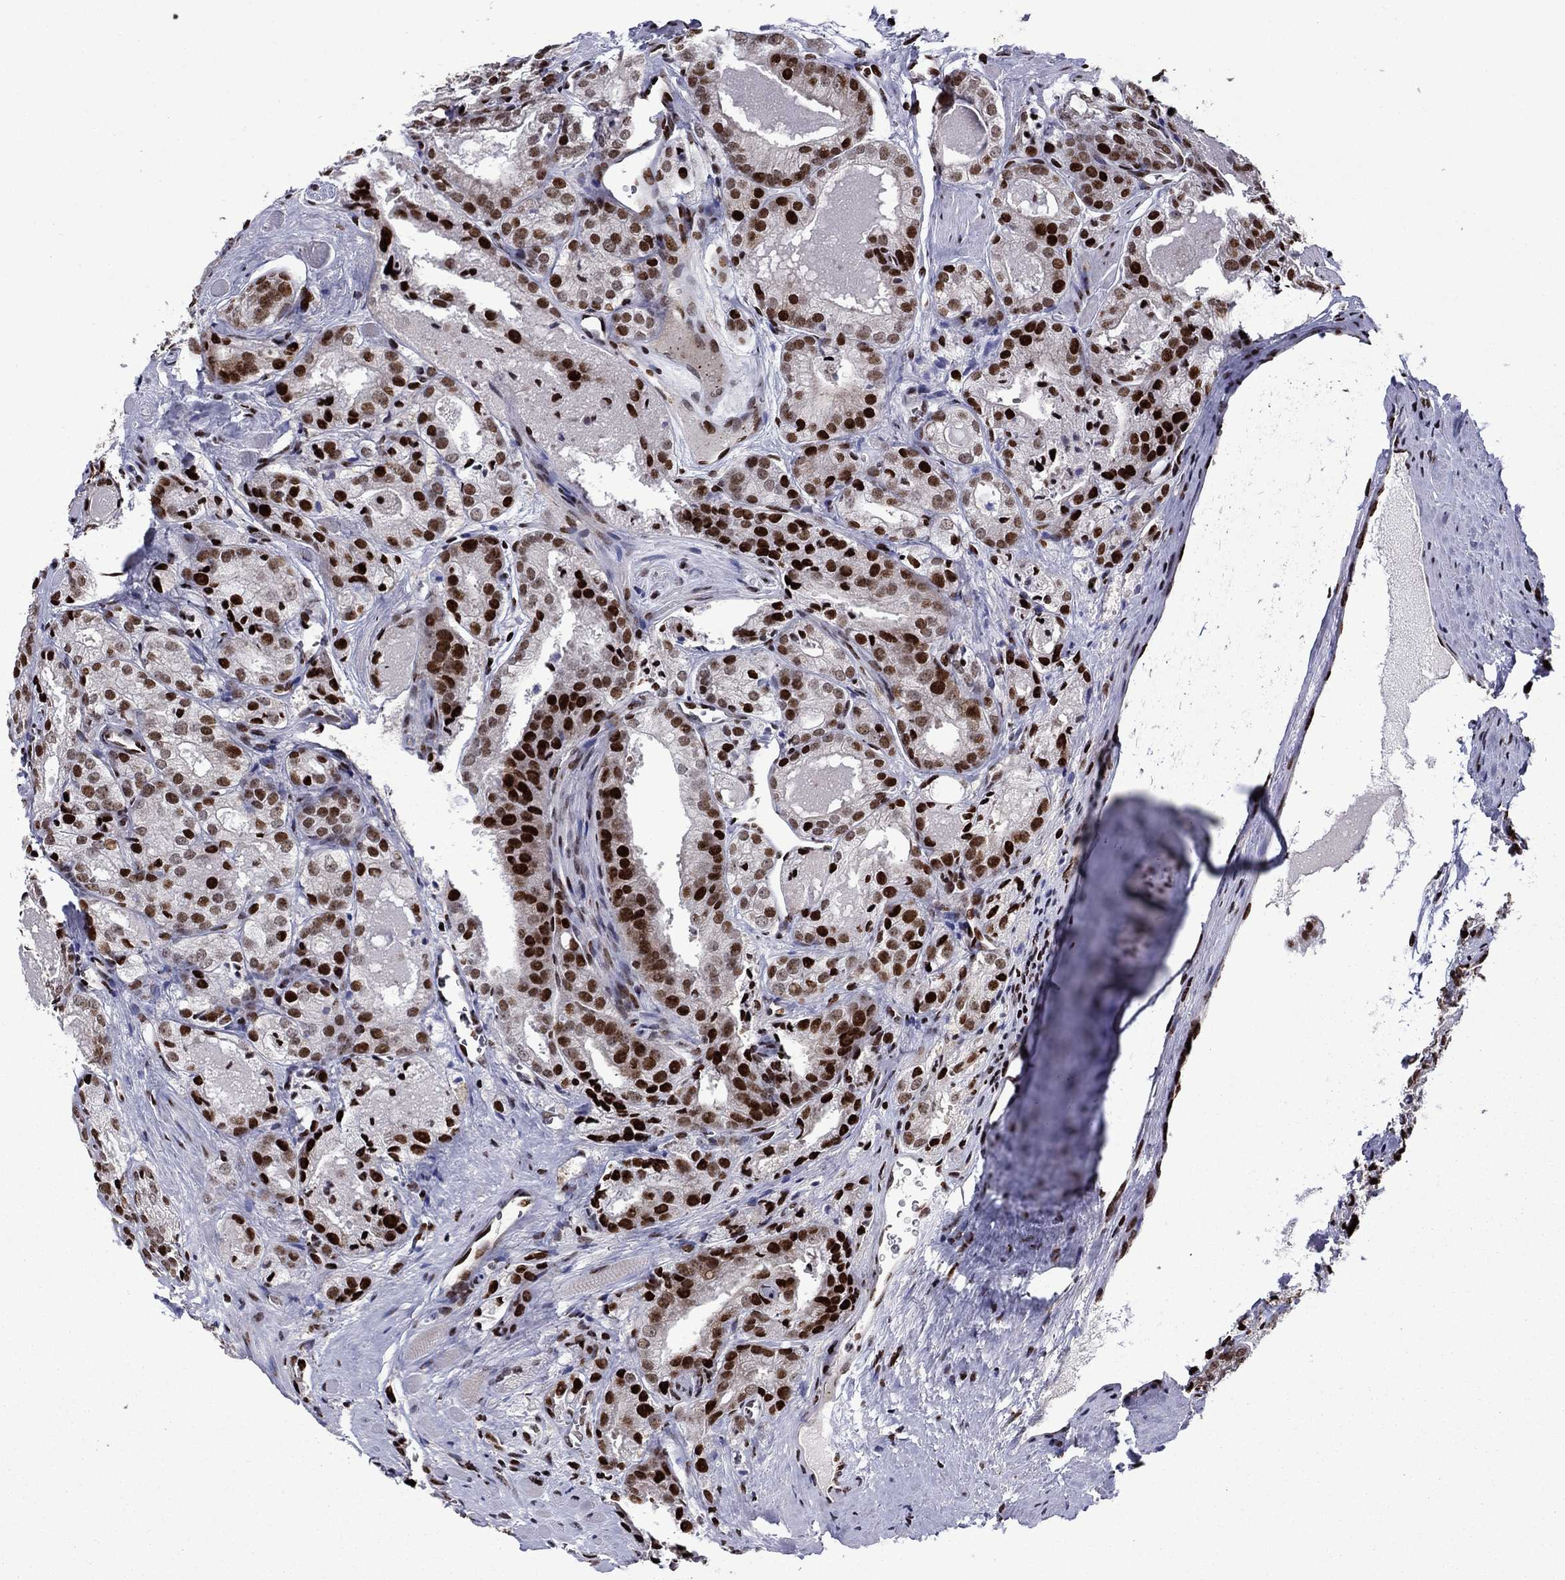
{"staining": {"intensity": "strong", "quantity": "25%-75%", "location": "nuclear"}, "tissue": "prostate cancer", "cell_type": "Tumor cells", "image_type": "cancer", "snomed": [{"axis": "morphology", "description": "Adenocarcinoma, NOS"}, {"axis": "morphology", "description": "Adenocarcinoma, High grade"}, {"axis": "topography", "description": "Prostate"}], "caption": "A brown stain highlights strong nuclear expression of a protein in human prostate cancer tumor cells. The protein of interest is shown in brown color, while the nuclei are stained blue.", "gene": "LIMK1", "patient": {"sex": "male", "age": 70}}